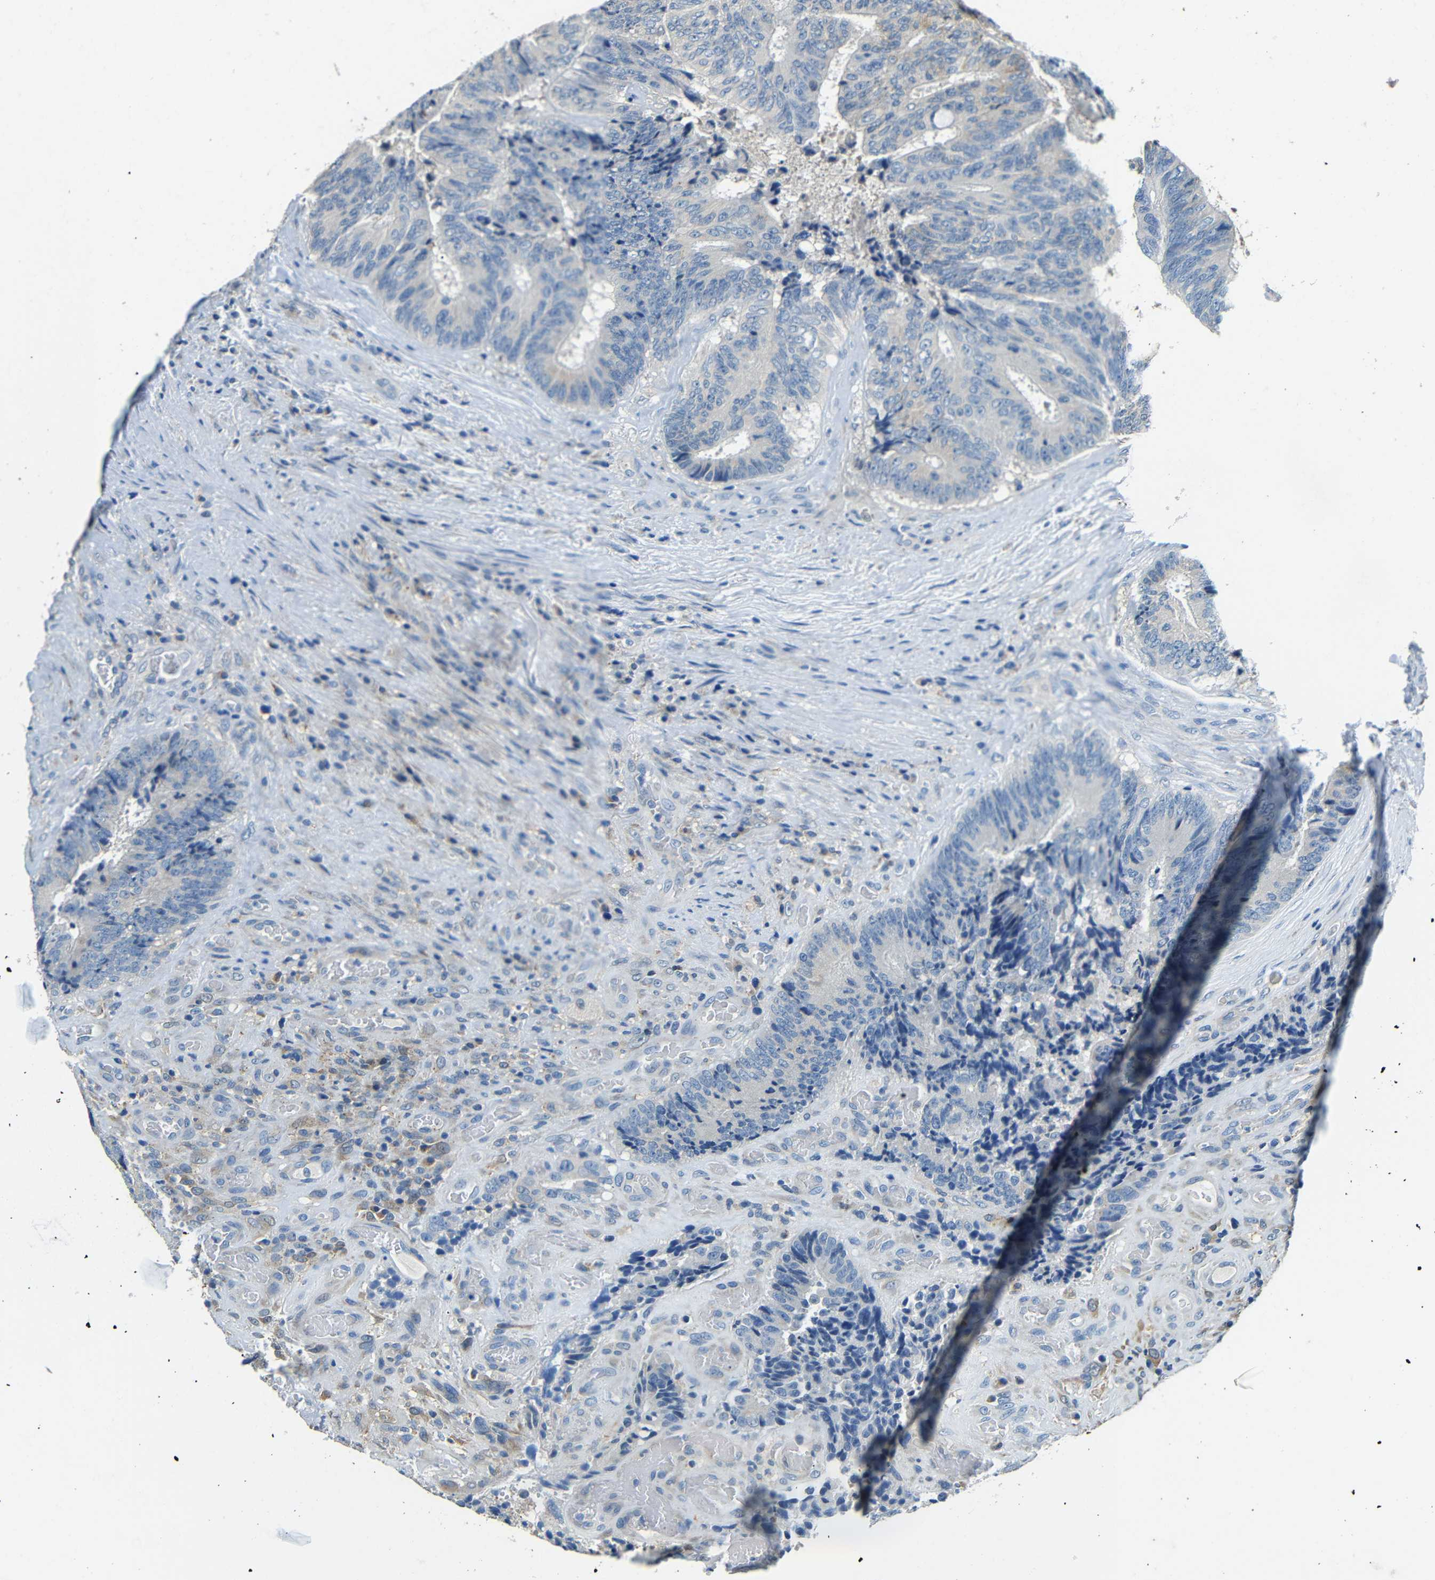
{"staining": {"intensity": "negative", "quantity": "none", "location": "none"}, "tissue": "colorectal cancer", "cell_type": "Tumor cells", "image_type": "cancer", "snomed": [{"axis": "morphology", "description": "Adenocarcinoma, NOS"}, {"axis": "topography", "description": "Rectum"}], "caption": "The image displays no significant expression in tumor cells of colorectal cancer.", "gene": "FMO5", "patient": {"sex": "male", "age": 72}}